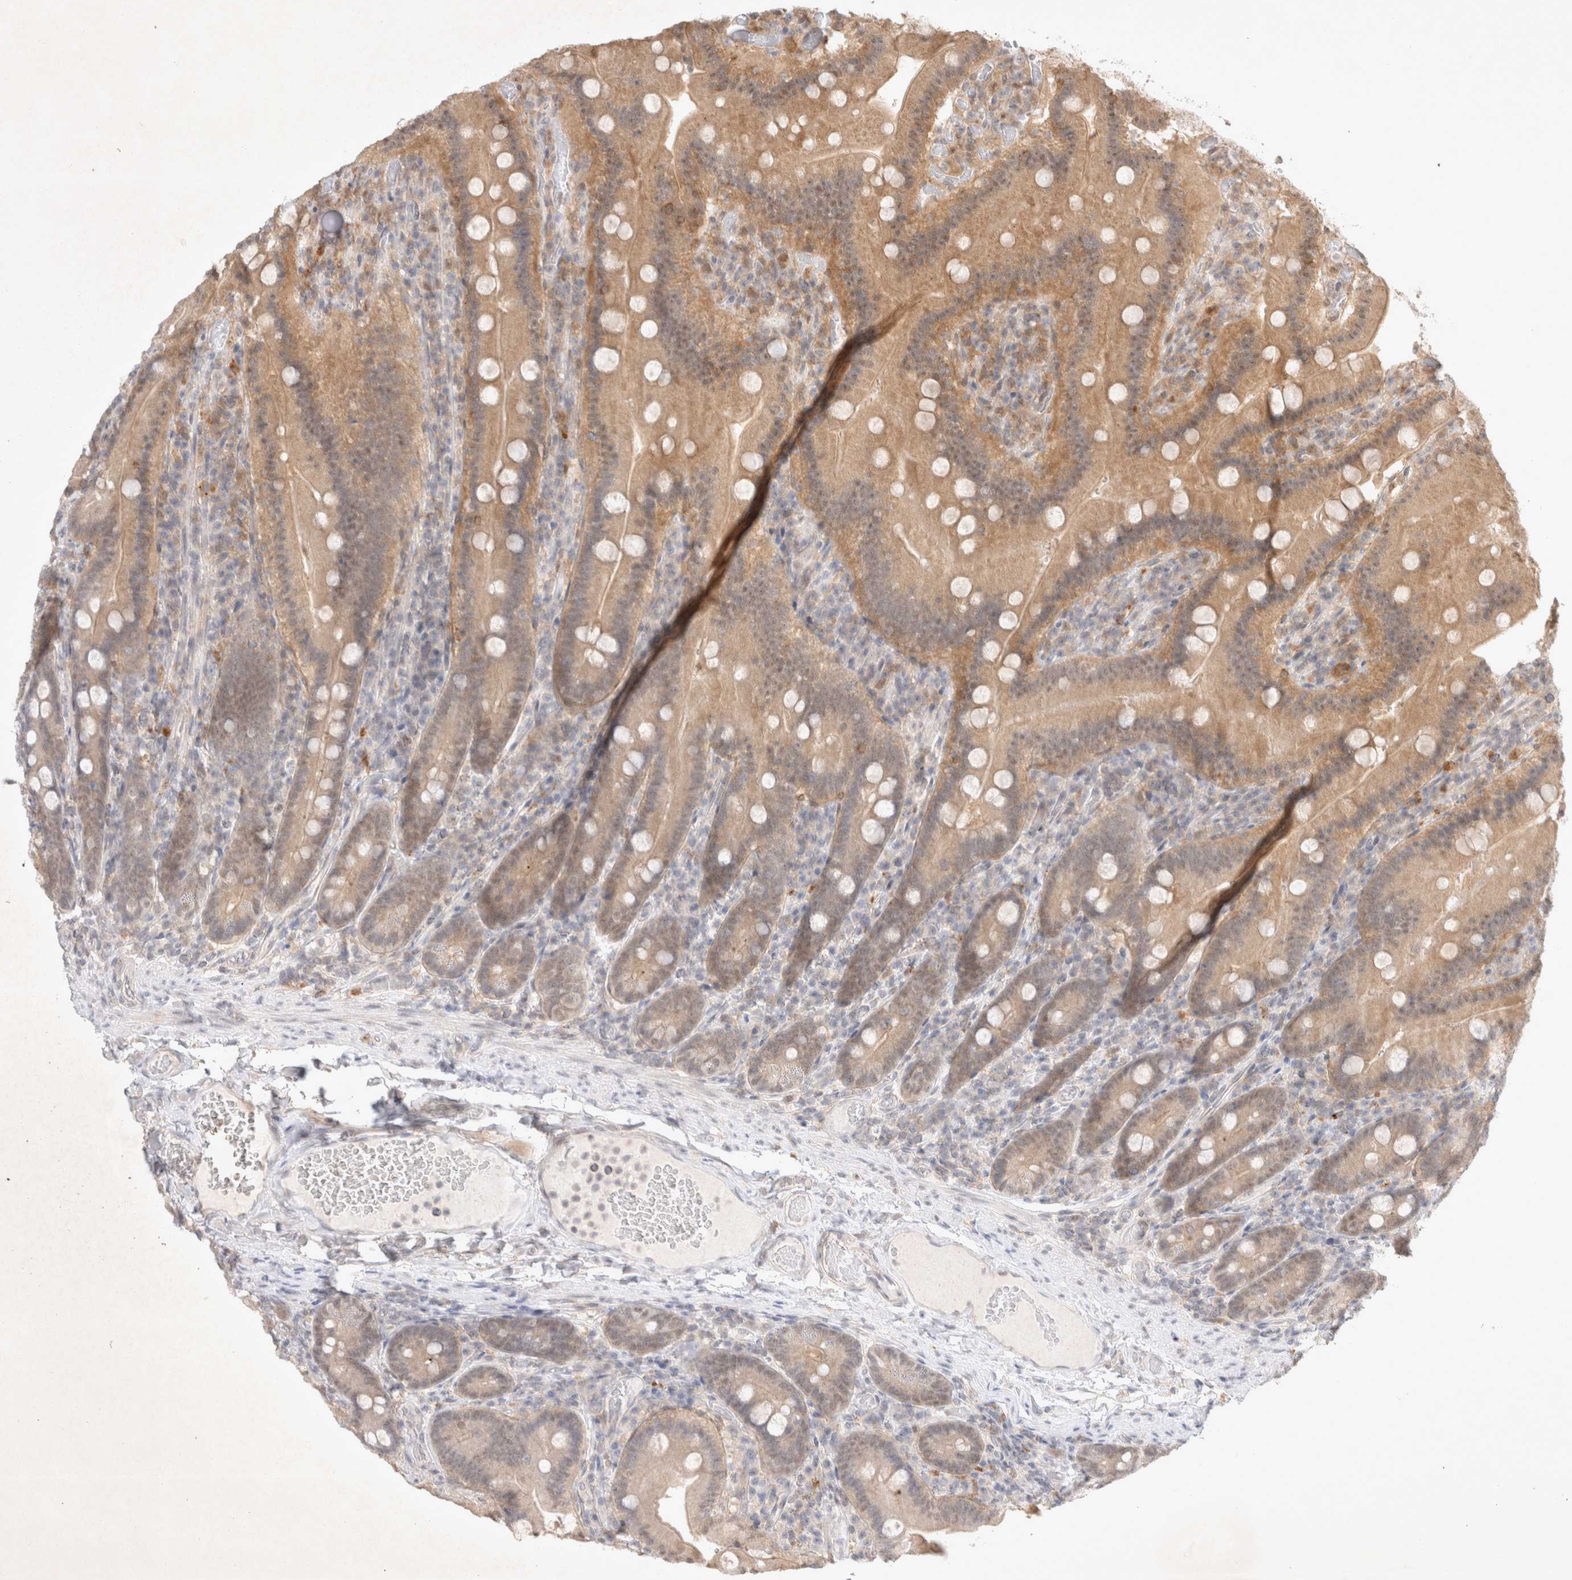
{"staining": {"intensity": "weak", "quantity": ">75%", "location": "cytoplasmic/membranous"}, "tissue": "duodenum", "cell_type": "Glandular cells", "image_type": "normal", "snomed": [{"axis": "morphology", "description": "Normal tissue, NOS"}, {"axis": "topography", "description": "Duodenum"}], "caption": "Immunohistochemical staining of benign human duodenum displays low levels of weak cytoplasmic/membranous positivity in about >75% of glandular cells. The staining was performed using DAB (3,3'-diaminobenzidine) to visualize the protein expression in brown, while the nuclei were stained in blue with hematoxylin (Magnification: 20x).", "gene": "FBXO42", "patient": {"sex": "female", "age": 62}}